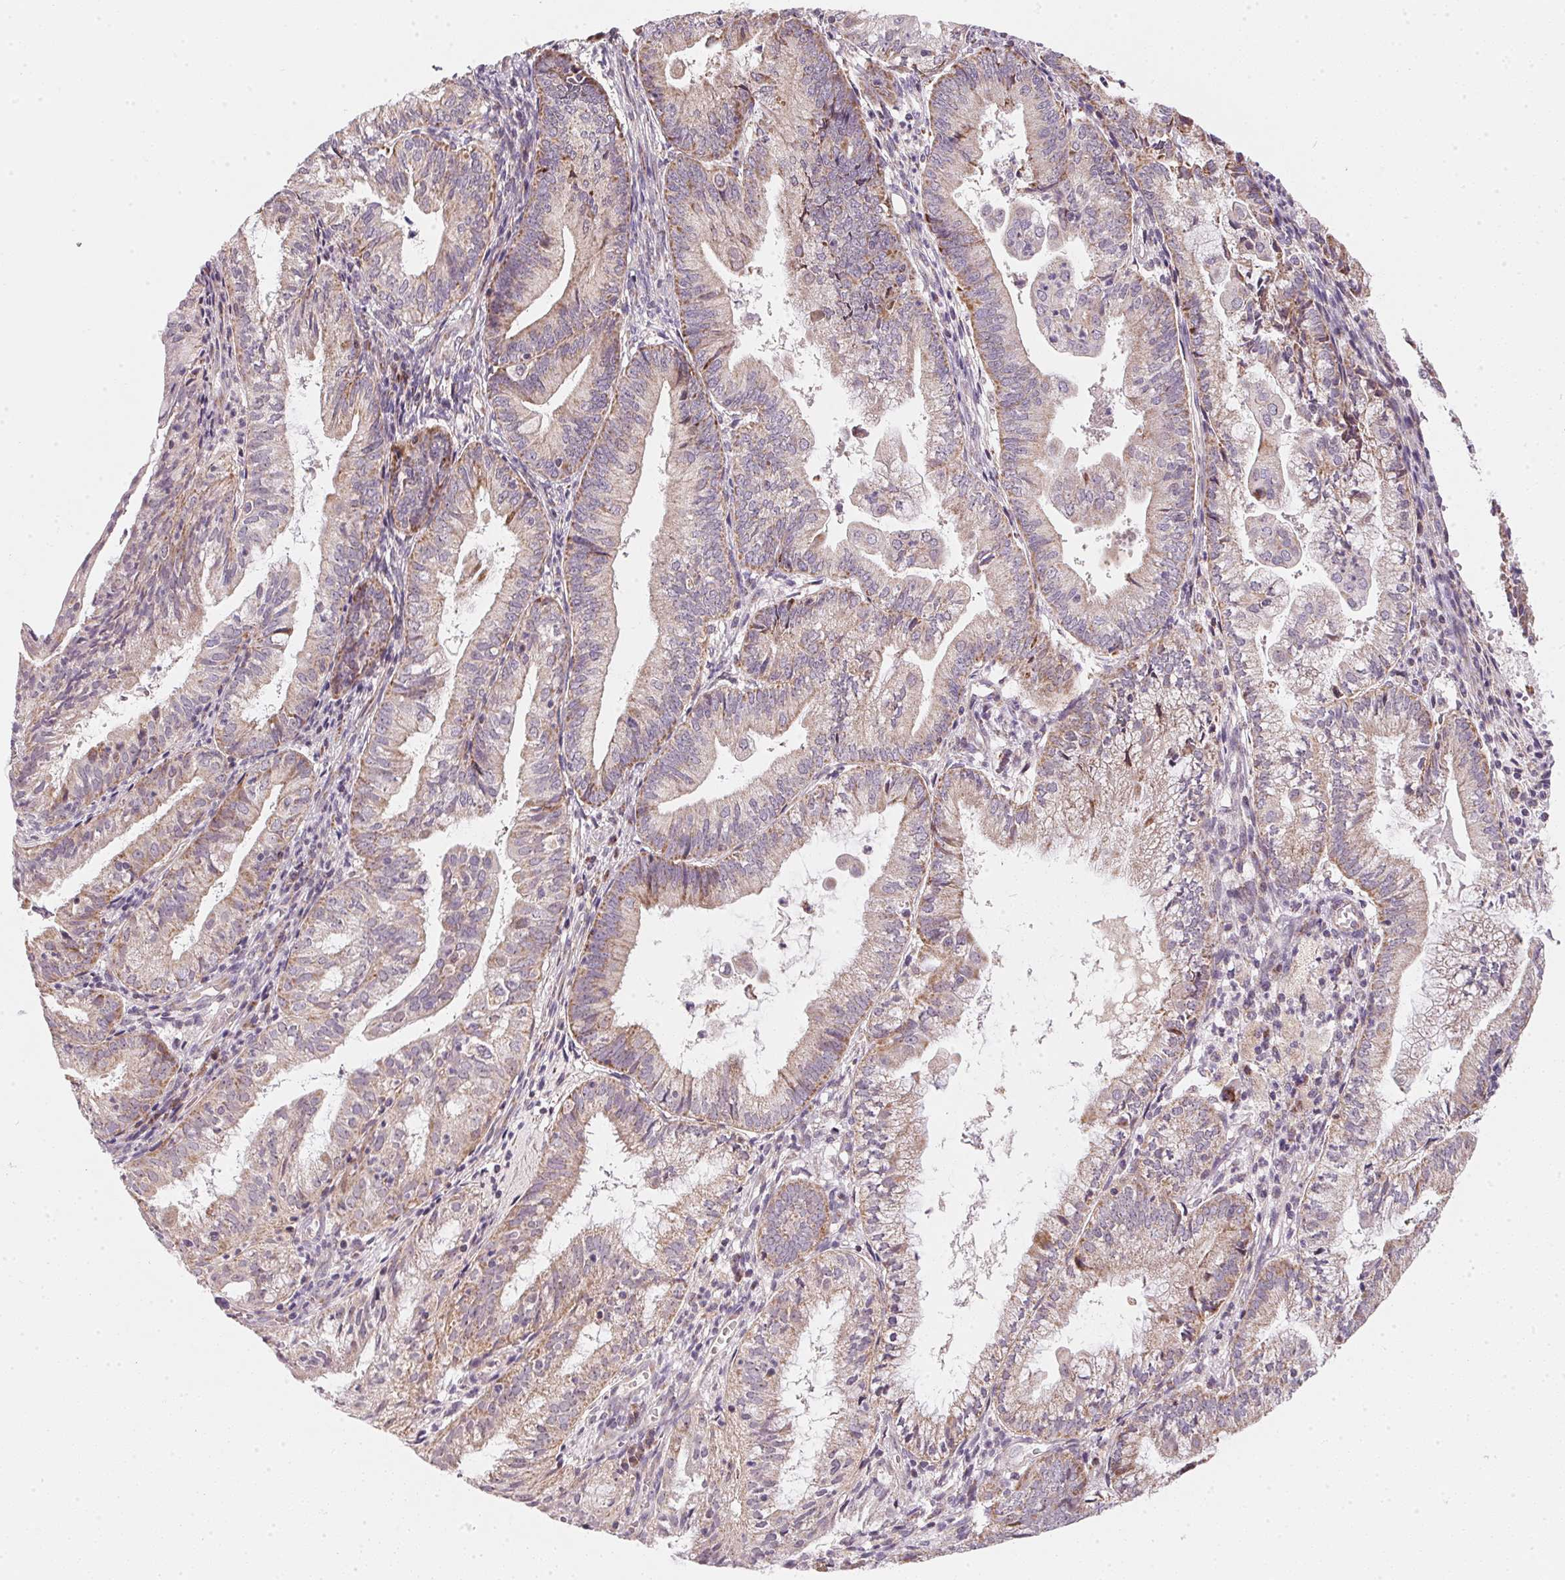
{"staining": {"intensity": "weak", "quantity": ">75%", "location": "cytoplasmic/membranous"}, "tissue": "endometrial cancer", "cell_type": "Tumor cells", "image_type": "cancer", "snomed": [{"axis": "morphology", "description": "Adenocarcinoma, NOS"}, {"axis": "topography", "description": "Endometrium"}], "caption": "Weak cytoplasmic/membranous protein expression is seen in about >75% of tumor cells in endometrial cancer. (Stains: DAB (3,3'-diaminobenzidine) in brown, nuclei in blue, Microscopy: brightfield microscopy at high magnification).", "gene": "COQ7", "patient": {"sex": "female", "age": 55}}